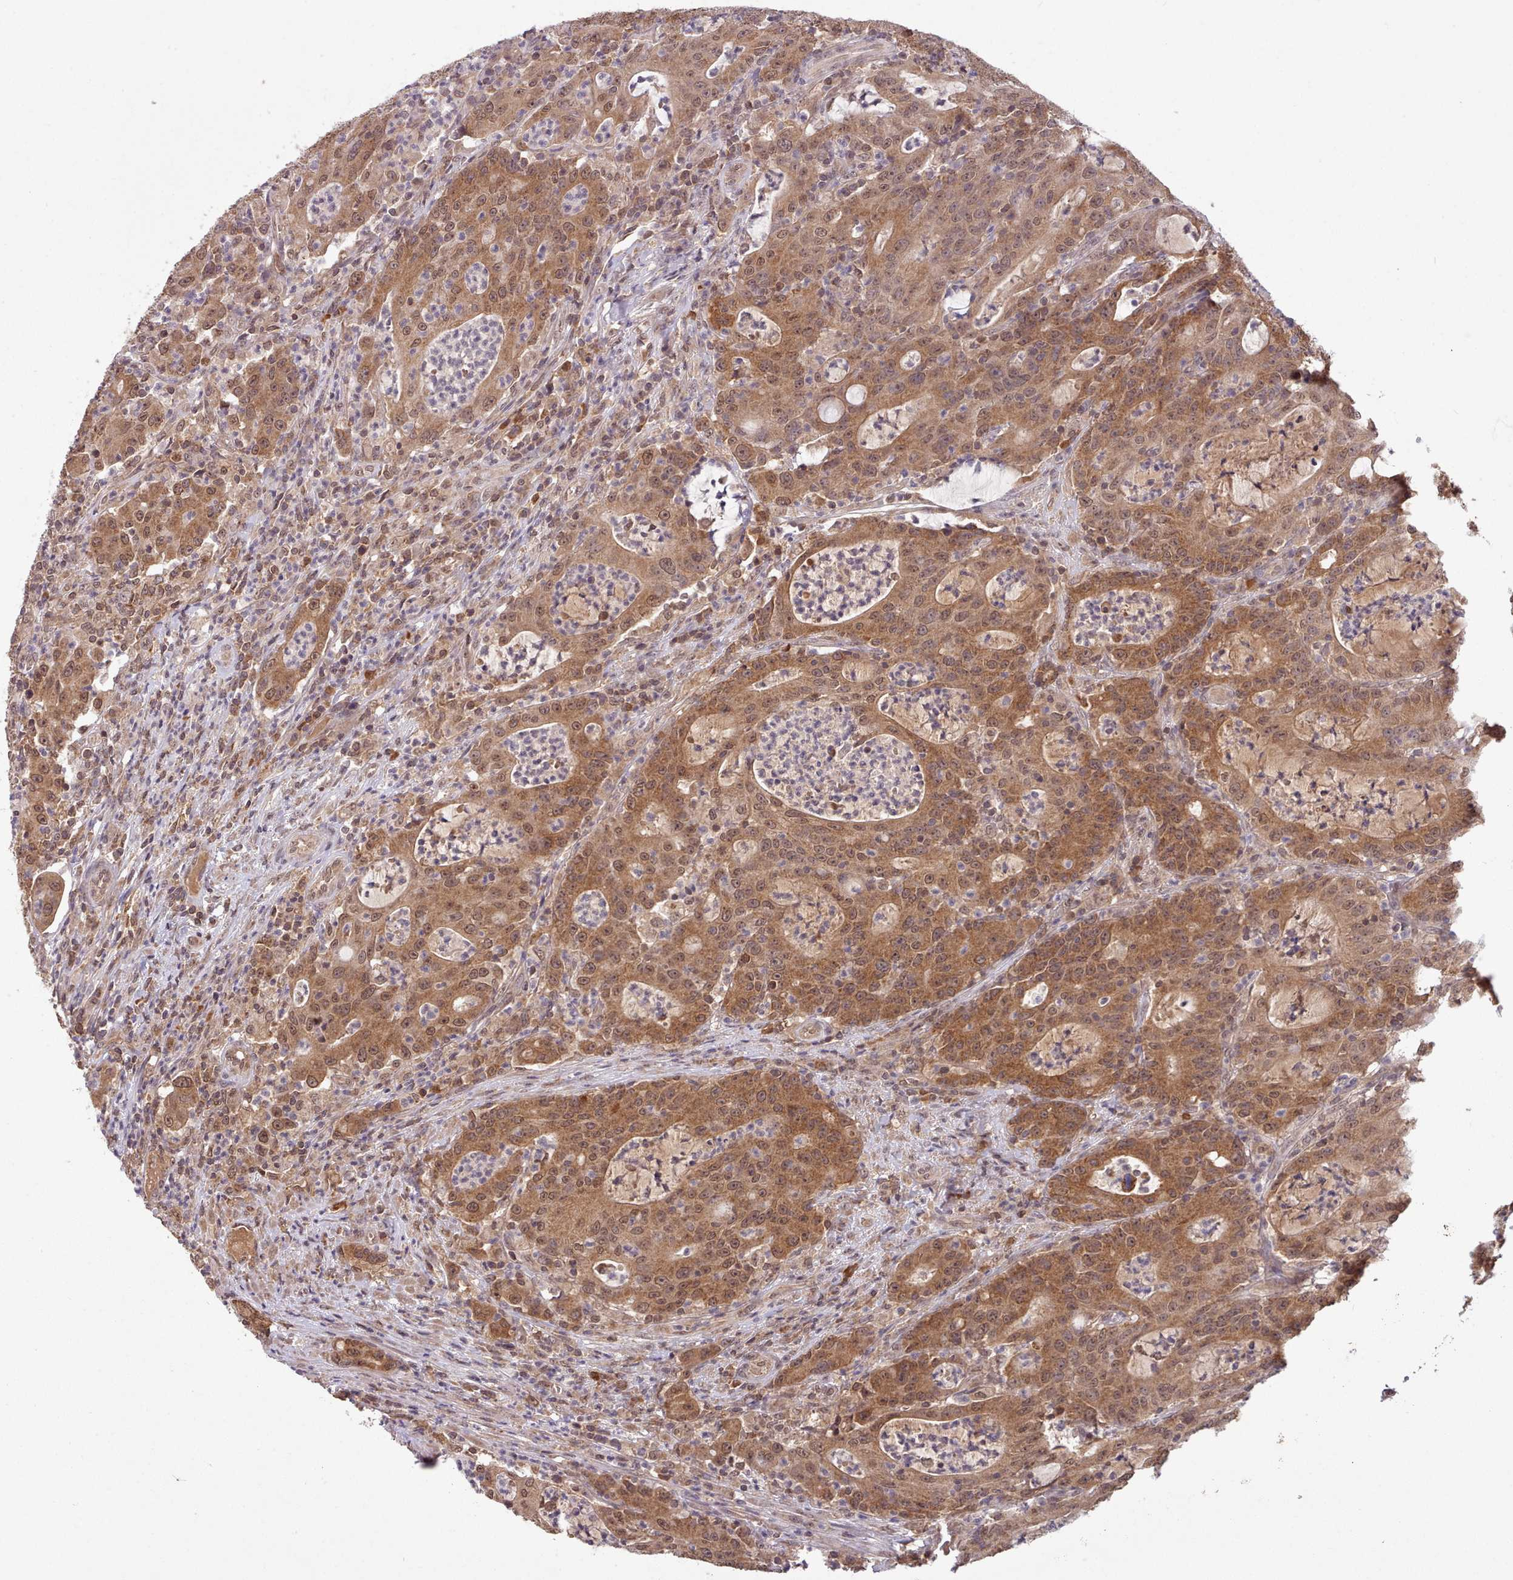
{"staining": {"intensity": "moderate", "quantity": ">75%", "location": "cytoplasmic/membranous,nuclear"}, "tissue": "colorectal cancer", "cell_type": "Tumor cells", "image_type": "cancer", "snomed": [{"axis": "morphology", "description": "Adenocarcinoma, NOS"}, {"axis": "topography", "description": "Colon"}], "caption": "Moderate cytoplasmic/membranous and nuclear staining is seen in approximately >75% of tumor cells in adenocarcinoma (colorectal).", "gene": "PIP4P1", "patient": {"sex": "male", "age": 83}}